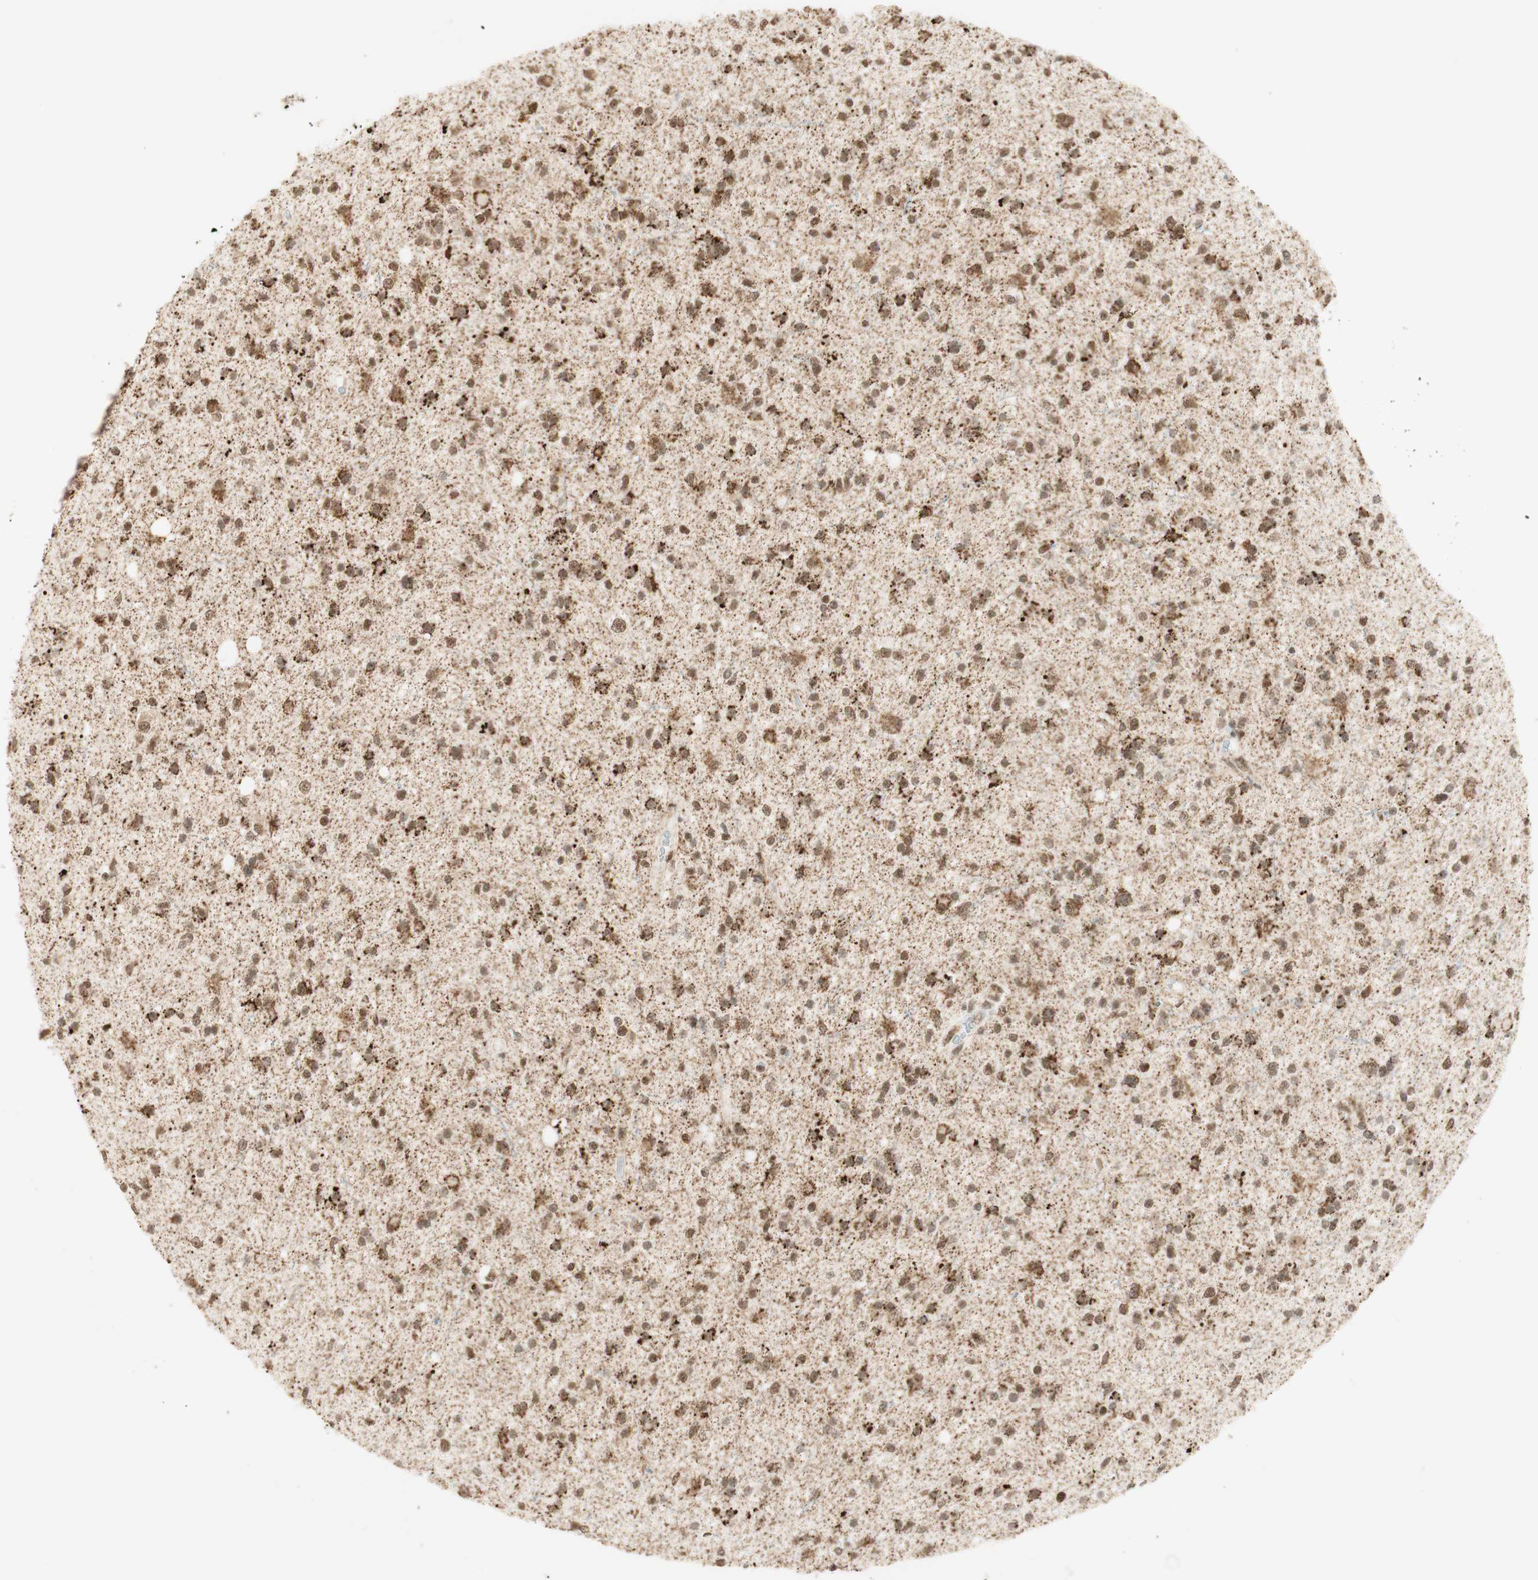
{"staining": {"intensity": "moderate", "quantity": ">75%", "location": "cytoplasmic/membranous,nuclear"}, "tissue": "glioma", "cell_type": "Tumor cells", "image_type": "cancer", "snomed": [{"axis": "morphology", "description": "Glioma, malignant, High grade"}, {"axis": "topography", "description": "Brain"}], "caption": "This is an image of immunohistochemistry (IHC) staining of malignant glioma (high-grade), which shows moderate positivity in the cytoplasmic/membranous and nuclear of tumor cells.", "gene": "ZNF782", "patient": {"sex": "male", "age": 33}}